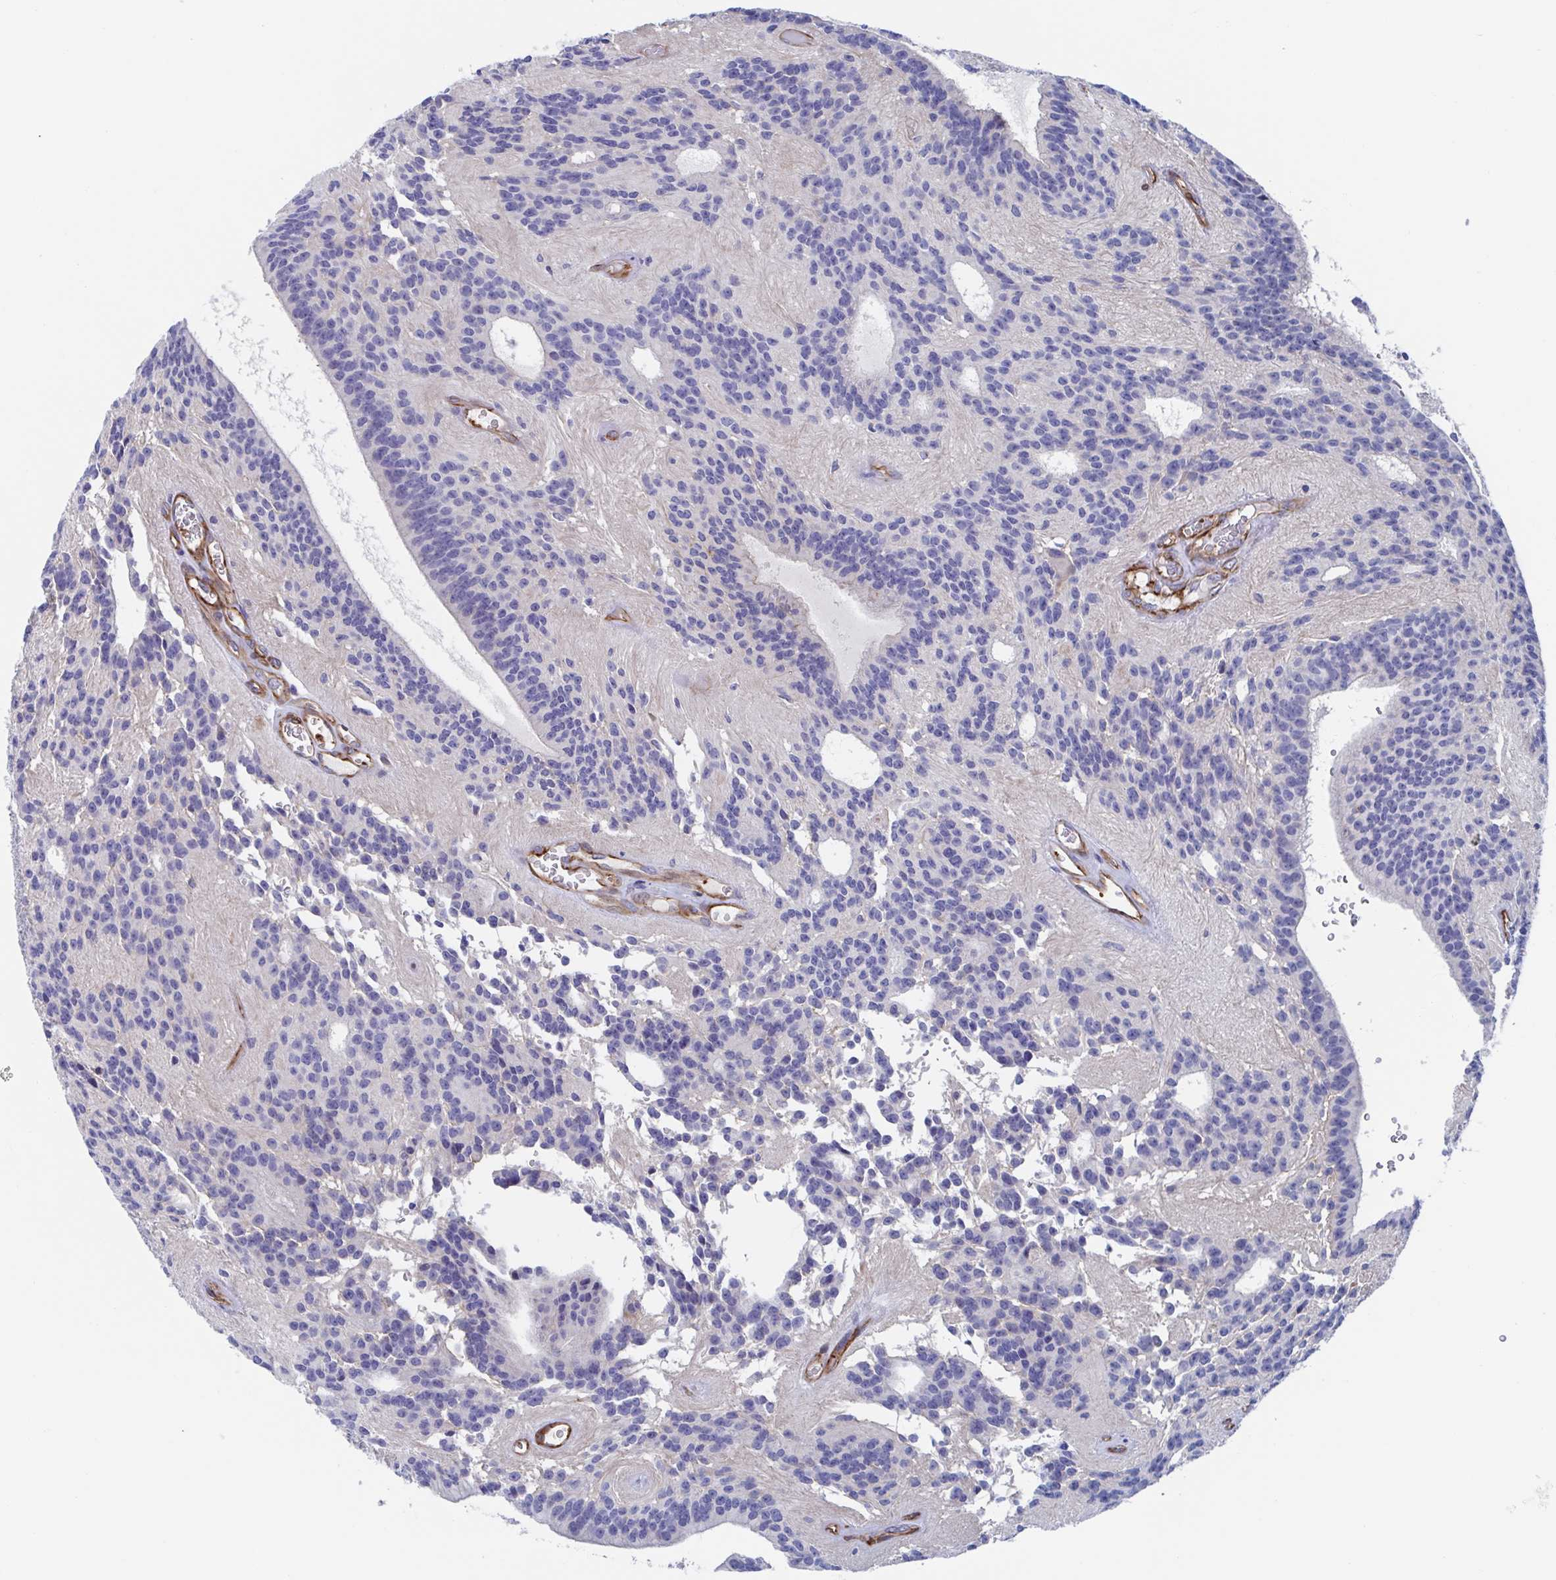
{"staining": {"intensity": "negative", "quantity": "none", "location": "none"}, "tissue": "glioma", "cell_type": "Tumor cells", "image_type": "cancer", "snomed": [{"axis": "morphology", "description": "Glioma, malignant, Low grade"}, {"axis": "topography", "description": "Brain"}], "caption": "A high-resolution image shows immunohistochemistry staining of glioma, which exhibits no significant expression in tumor cells.", "gene": "KLC3", "patient": {"sex": "male", "age": 31}}